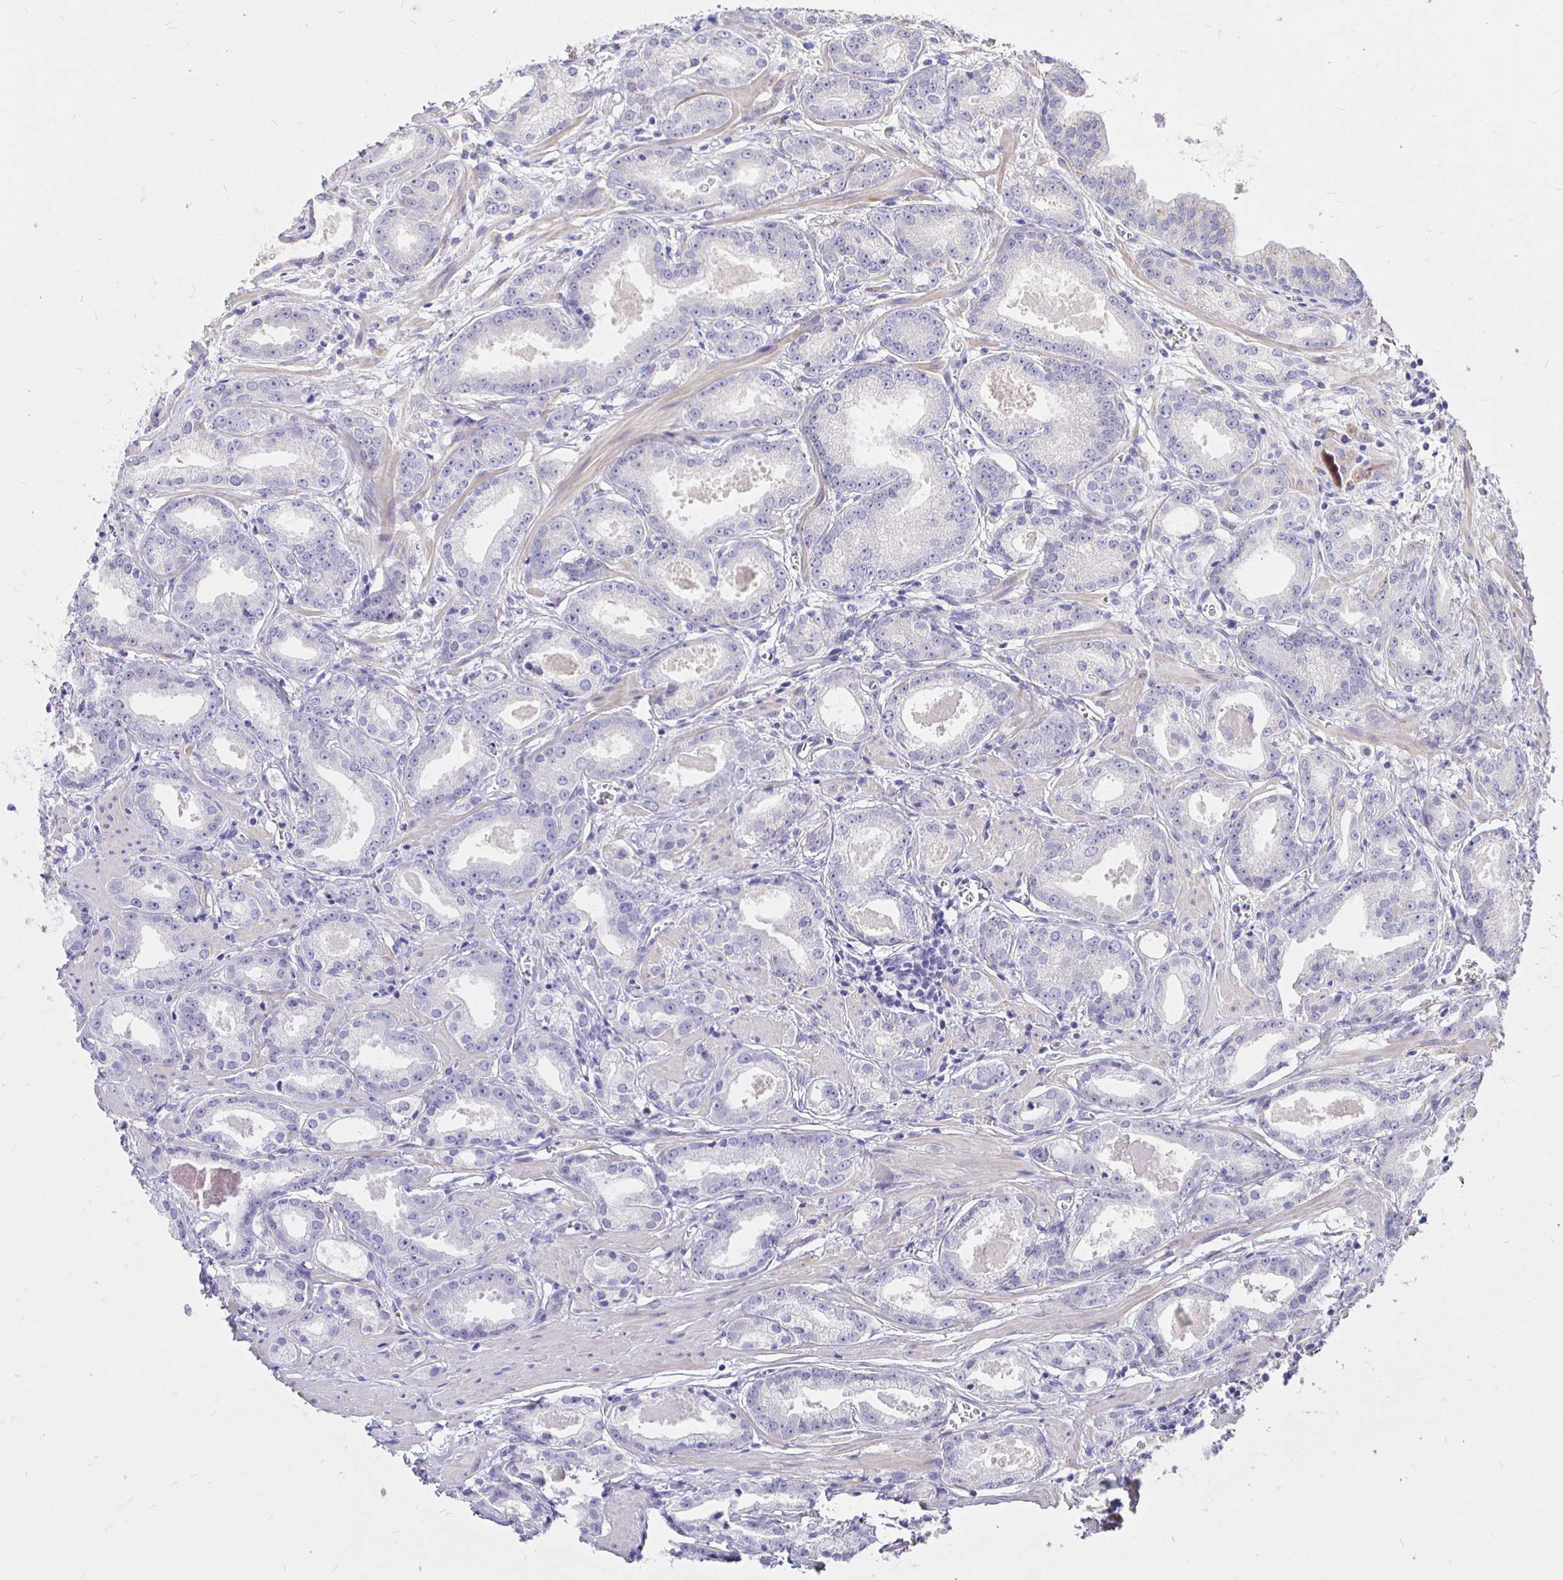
{"staining": {"intensity": "negative", "quantity": "none", "location": "none"}, "tissue": "prostate cancer", "cell_type": "Tumor cells", "image_type": "cancer", "snomed": [{"axis": "morphology", "description": "Adenocarcinoma, NOS"}, {"axis": "morphology", "description": "Adenocarcinoma, Low grade"}, {"axis": "topography", "description": "Prostate"}], "caption": "Immunohistochemistry histopathology image of neoplastic tissue: human adenocarcinoma (prostate) stained with DAB exhibits no significant protein staining in tumor cells.", "gene": "NECAB1", "patient": {"sex": "male", "age": 64}}